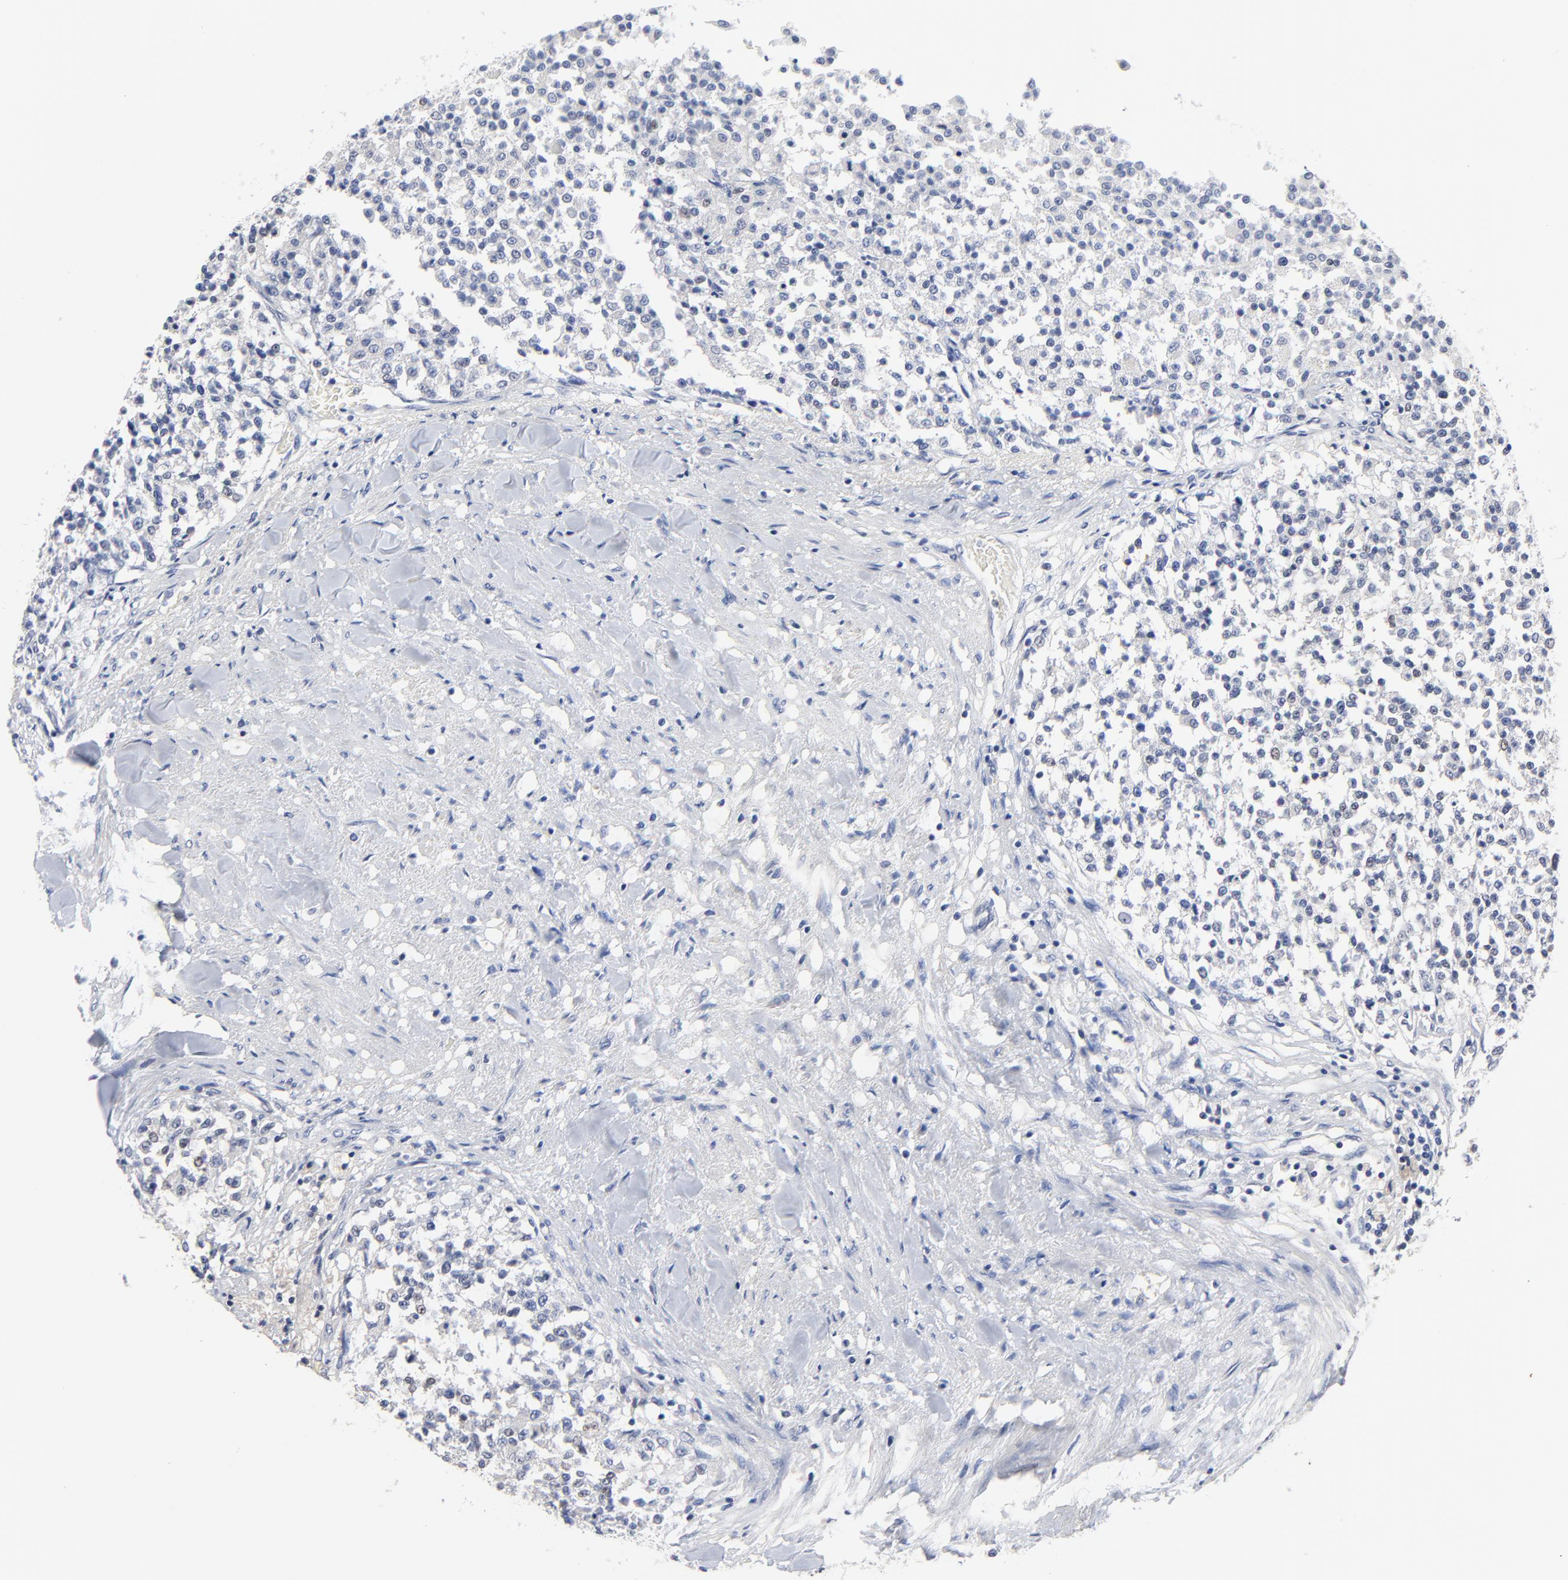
{"staining": {"intensity": "weak", "quantity": "<25%", "location": "nuclear"}, "tissue": "testis cancer", "cell_type": "Tumor cells", "image_type": "cancer", "snomed": [{"axis": "morphology", "description": "Seminoma, NOS"}, {"axis": "topography", "description": "Testis"}], "caption": "The photomicrograph demonstrates no significant staining in tumor cells of testis cancer (seminoma). (DAB IHC, high magnification).", "gene": "AADAC", "patient": {"sex": "male", "age": 59}}